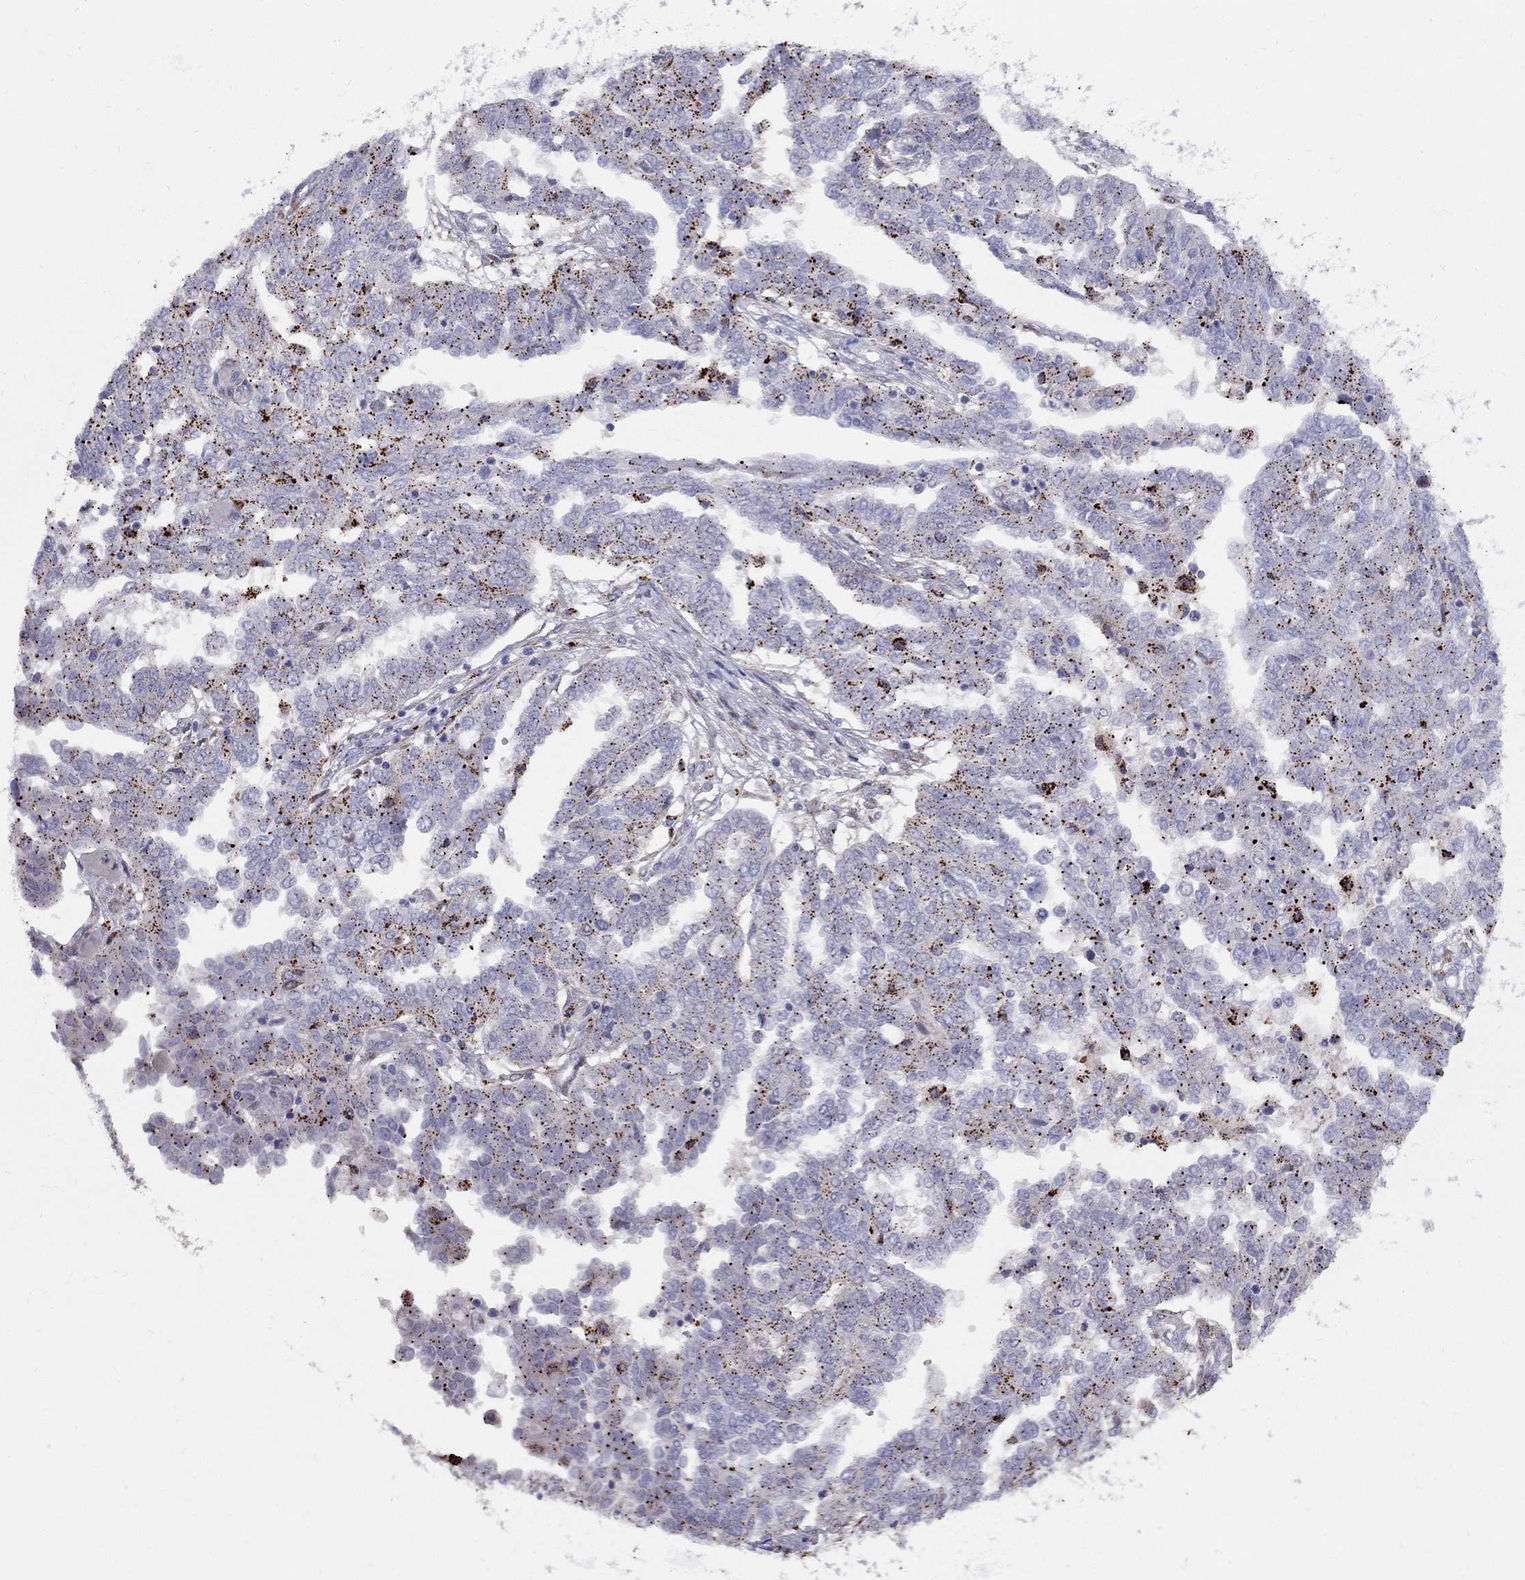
{"staining": {"intensity": "negative", "quantity": "none", "location": "none"}, "tissue": "ovarian cancer", "cell_type": "Tumor cells", "image_type": "cancer", "snomed": [{"axis": "morphology", "description": "Cystadenocarcinoma, serous, NOS"}, {"axis": "topography", "description": "Ovary"}], "caption": "This is a photomicrograph of immunohistochemistry staining of ovarian cancer, which shows no positivity in tumor cells.", "gene": "MAGEB4", "patient": {"sex": "female", "age": 67}}